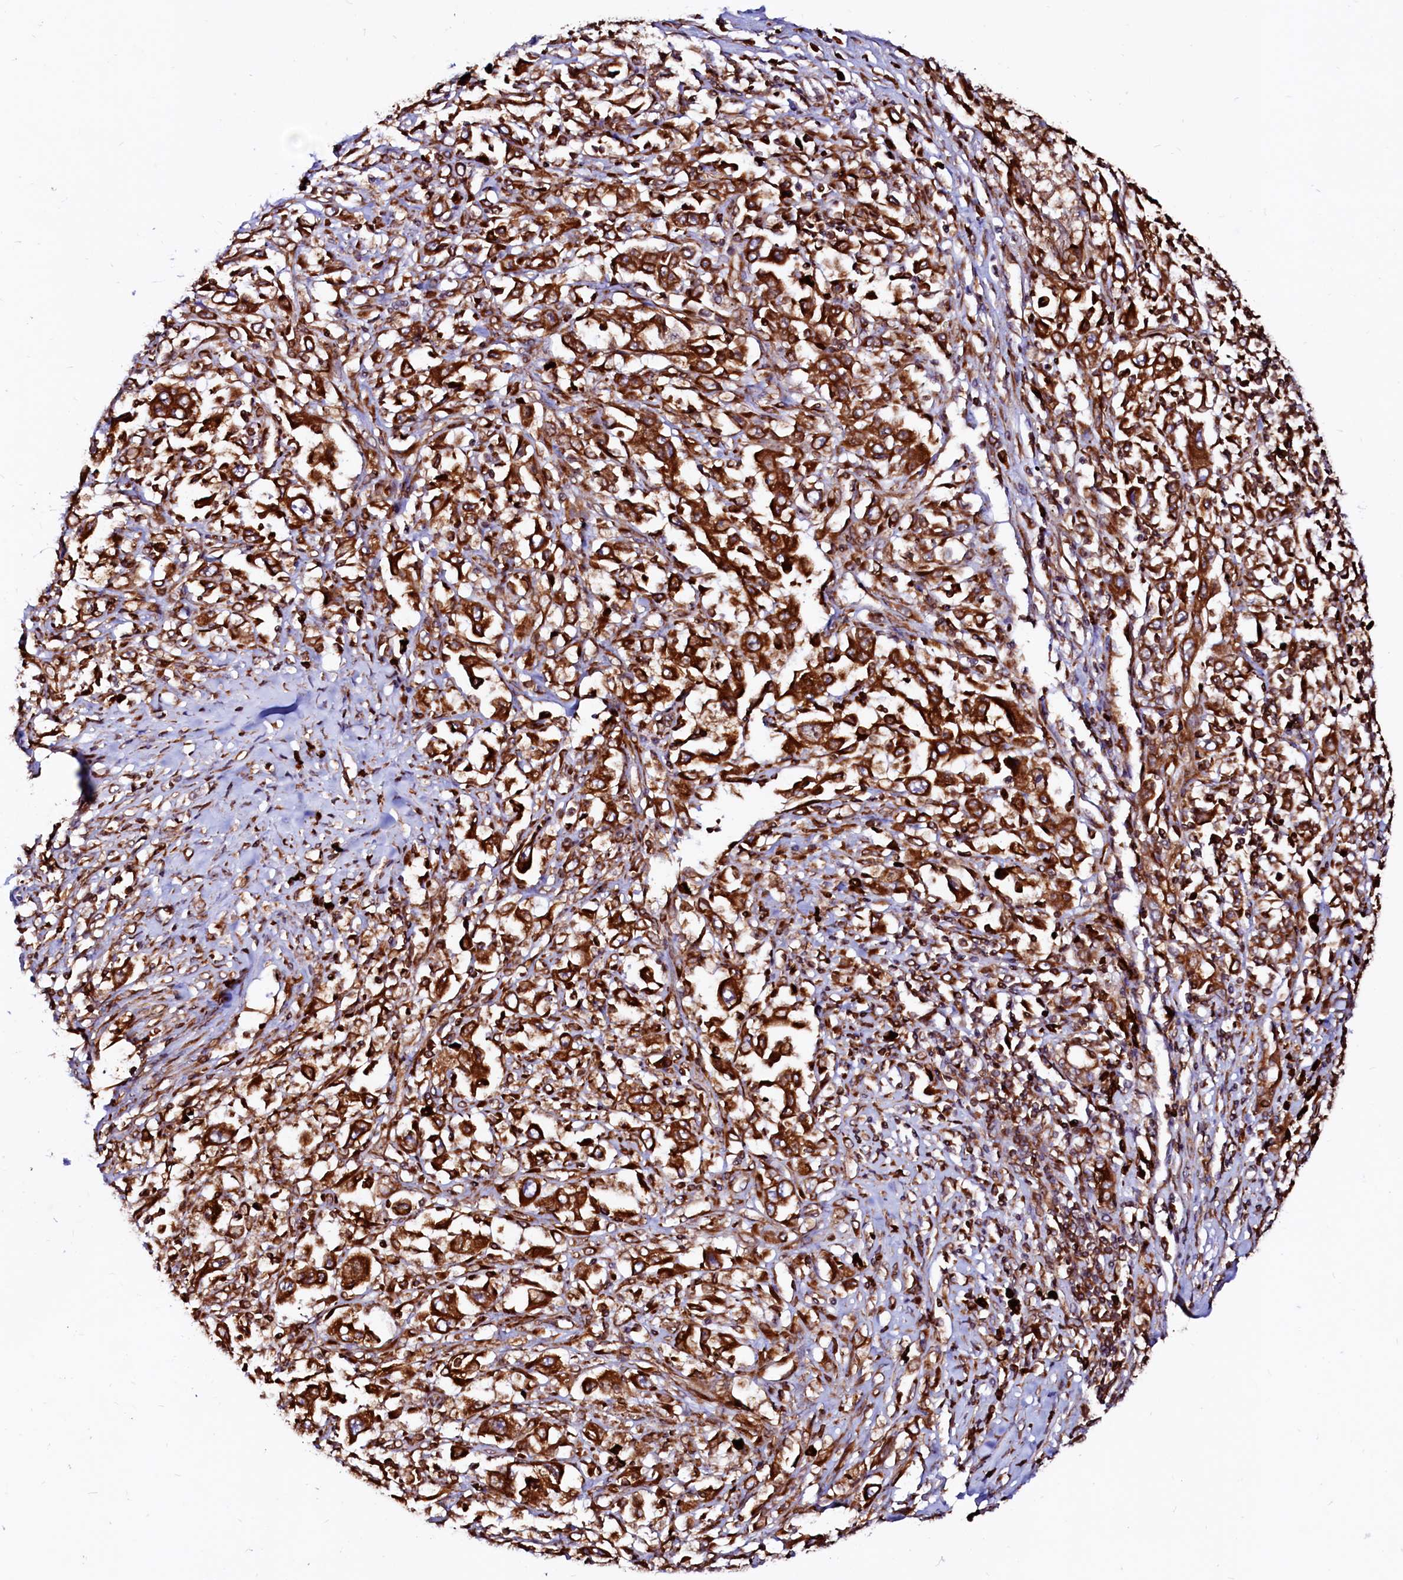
{"staining": {"intensity": "strong", "quantity": ">75%", "location": "cytoplasmic/membranous"}, "tissue": "melanoma", "cell_type": "Tumor cells", "image_type": "cancer", "snomed": [{"axis": "morphology", "description": "Malignant melanoma, Metastatic site"}, {"axis": "topography", "description": "Skin"}], "caption": "Immunohistochemistry (IHC) of malignant melanoma (metastatic site) shows high levels of strong cytoplasmic/membranous staining in approximately >75% of tumor cells.", "gene": "DERL1", "patient": {"sex": "female", "age": 56}}